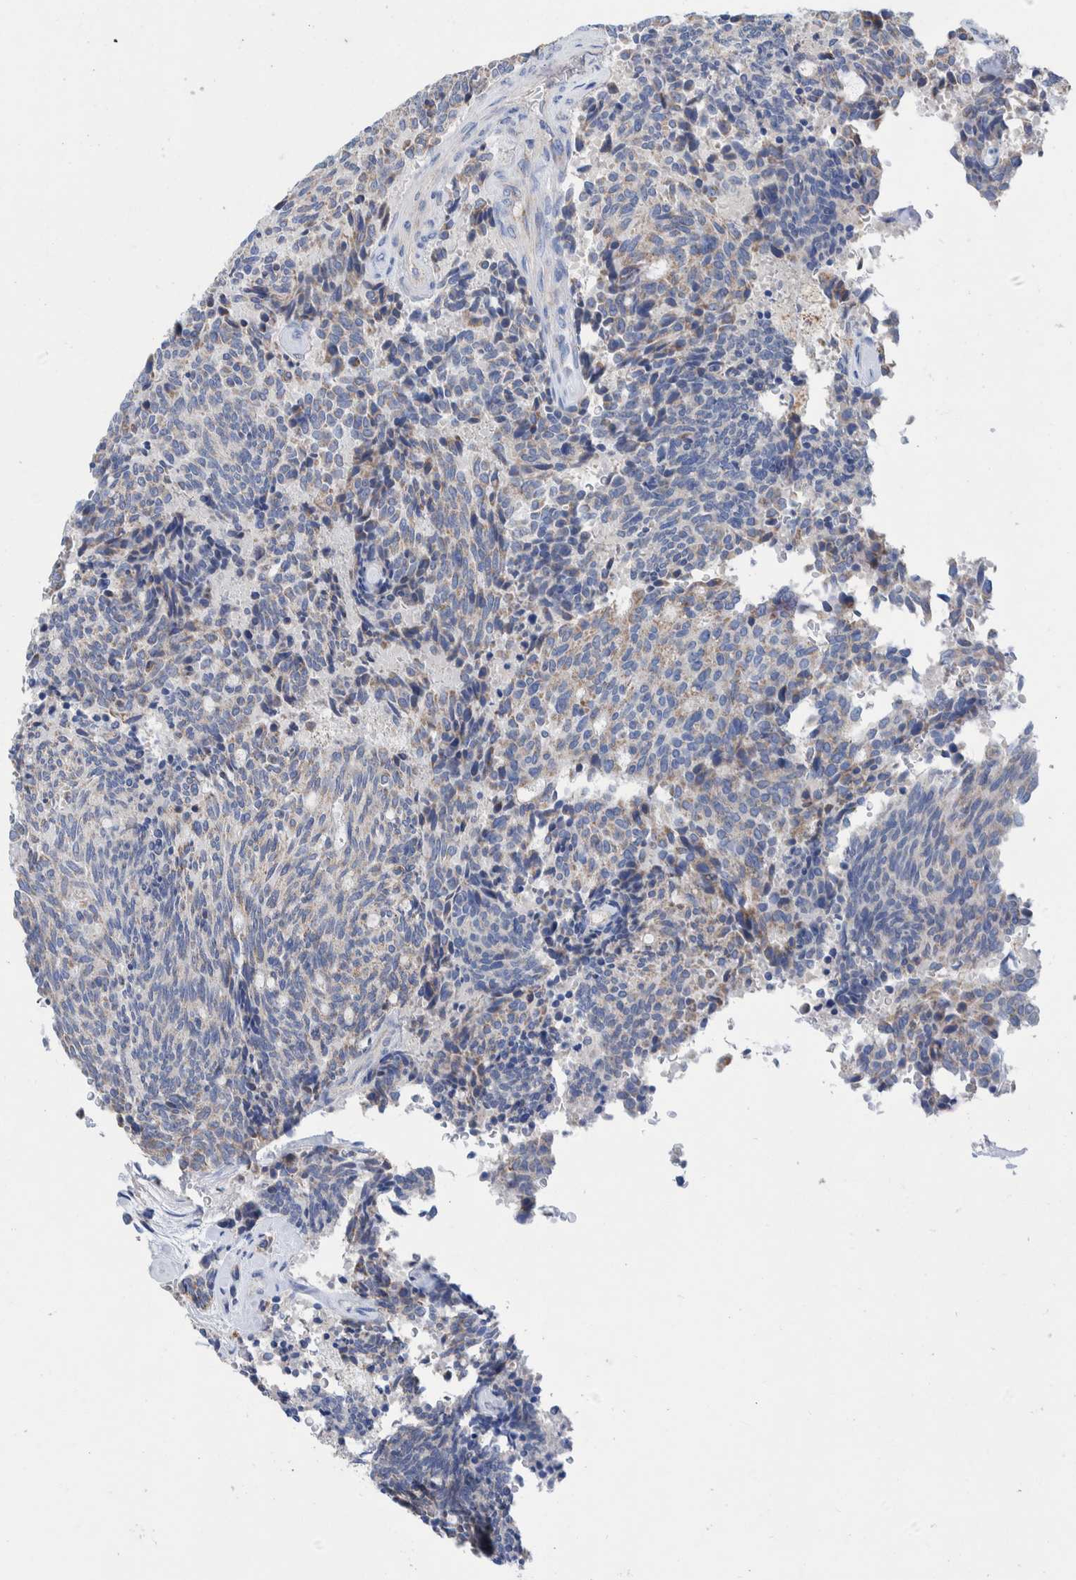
{"staining": {"intensity": "weak", "quantity": "<25%", "location": "cytoplasmic/membranous"}, "tissue": "carcinoid", "cell_type": "Tumor cells", "image_type": "cancer", "snomed": [{"axis": "morphology", "description": "Carcinoid, malignant, NOS"}, {"axis": "topography", "description": "Pancreas"}], "caption": "Histopathology image shows no protein expression in tumor cells of carcinoid tissue.", "gene": "DECR1", "patient": {"sex": "female", "age": 54}}